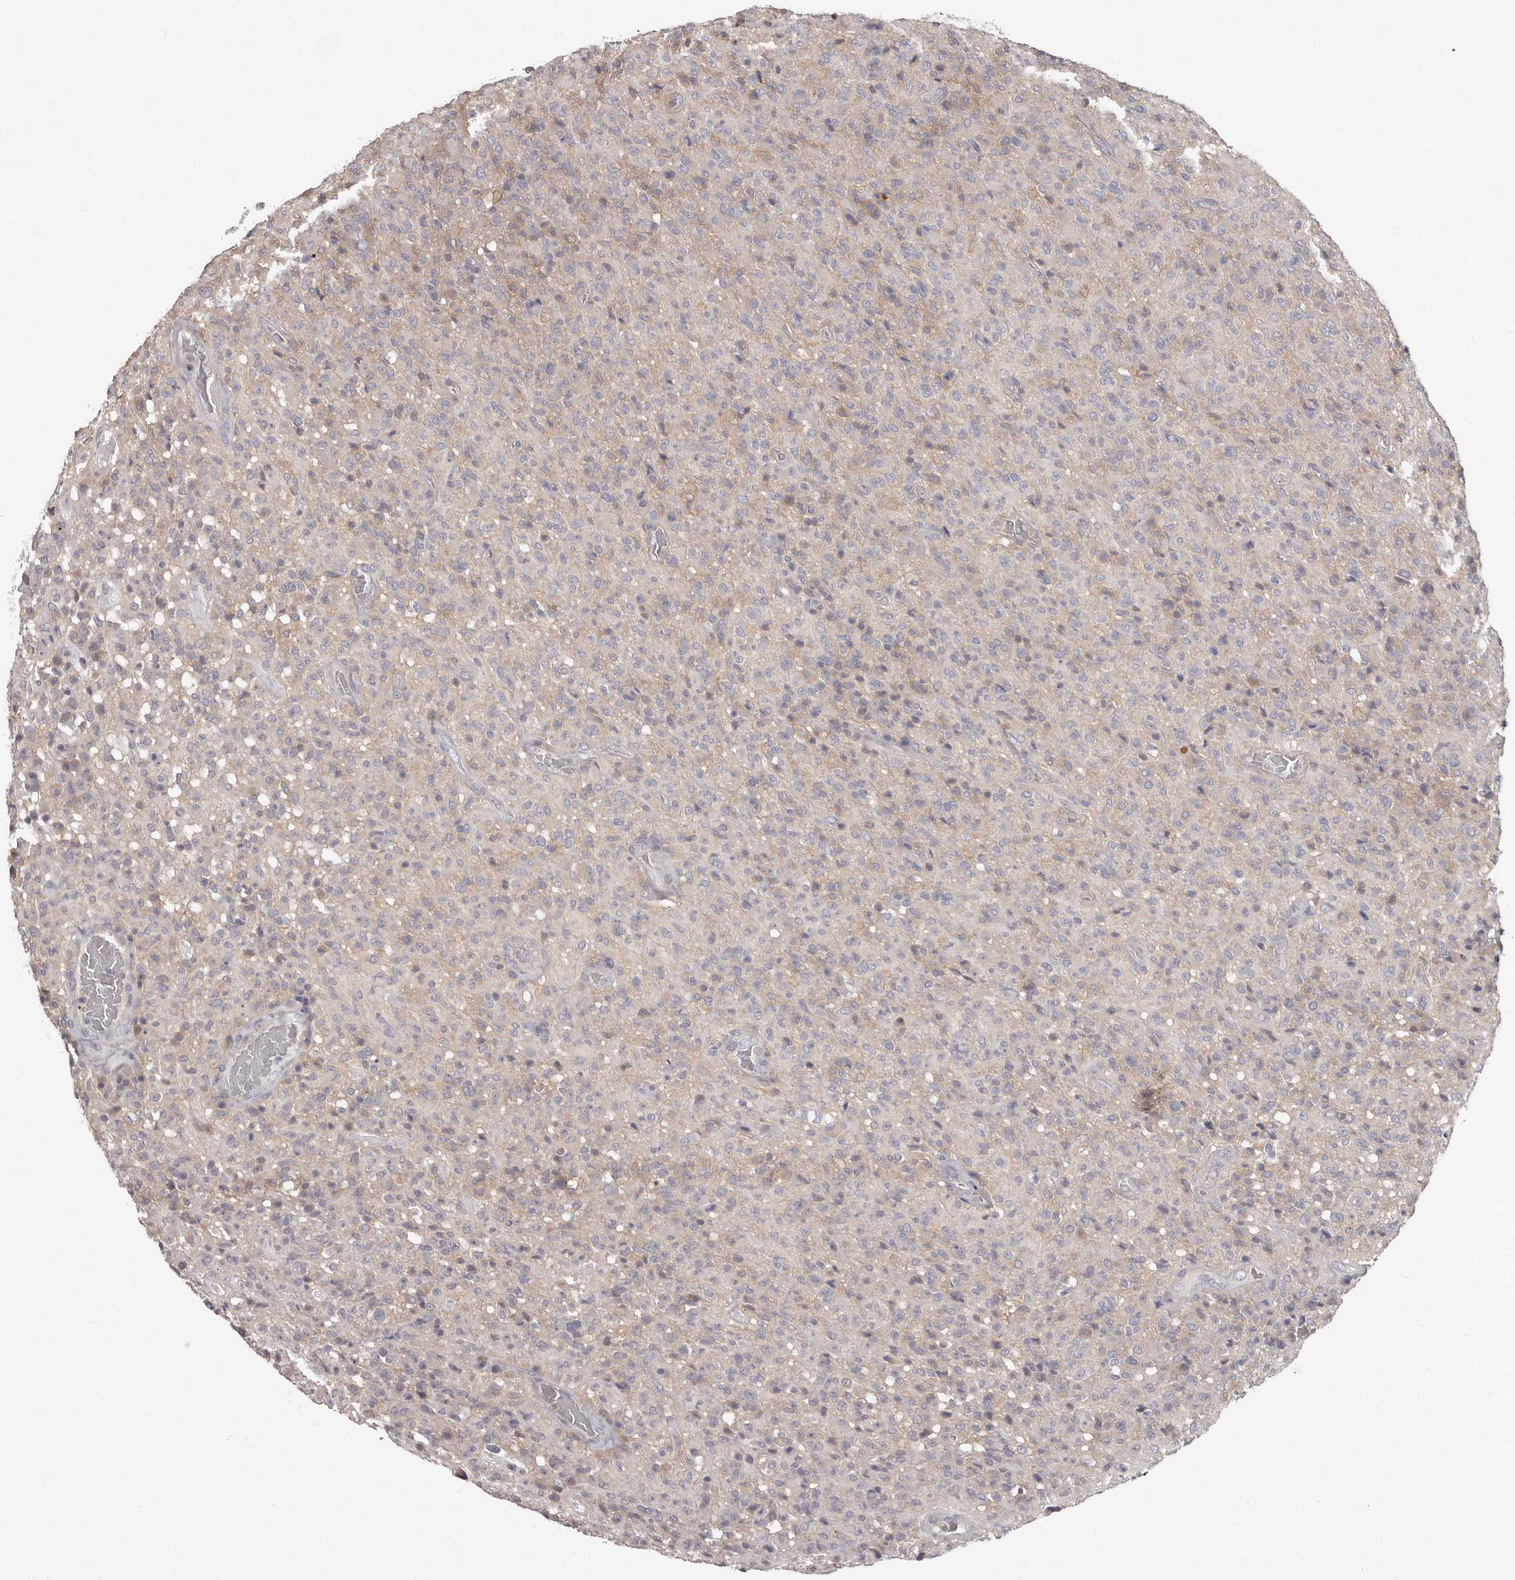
{"staining": {"intensity": "negative", "quantity": "none", "location": "none"}, "tissue": "glioma", "cell_type": "Tumor cells", "image_type": "cancer", "snomed": [{"axis": "morphology", "description": "Glioma, malignant, High grade"}, {"axis": "topography", "description": "Brain"}], "caption": "Immunohistochemical staining of glioma reveals no significant positivity in tumor cells.", "gene": "APEH", "patient": {"sex": "female", "age": 57}}